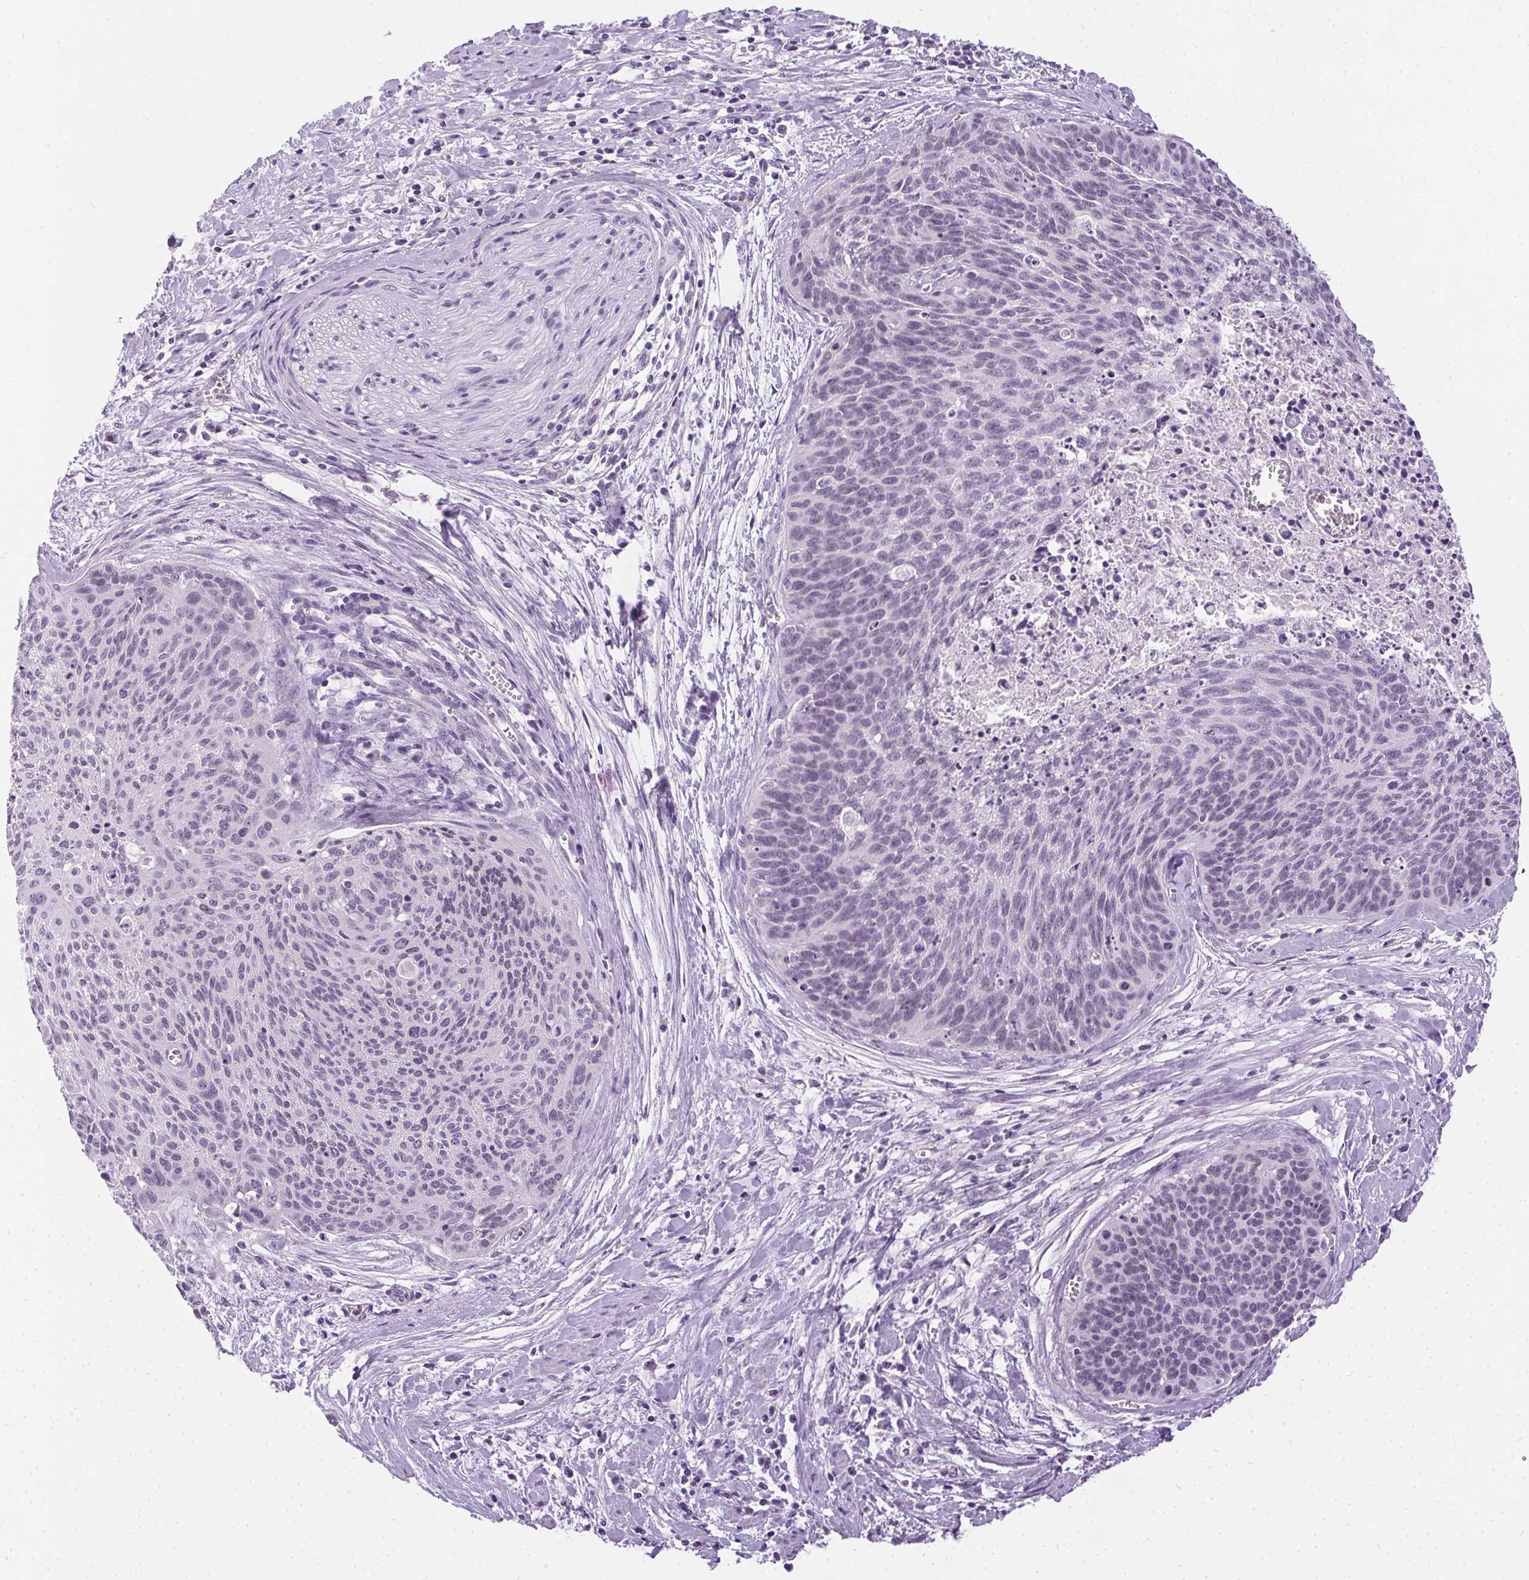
{"staining": {"intensity": "negative", "quantity": "none", "location": "none"}, "tissue": "cervical cancer", "cell_type": "Tumor cells", "image_type": "cancer", "snomed": [{"axis": "morphology", "description": "Squamous cell carcinoma, NOS"}, {"axis": "topography", "description": "Cervix"}], "caption": "A photomicrograph of cervical cancer stained for a protein shows no brown staining in tumor cells. (DAB IHC visualized using brightfield microscopy, high magnification).", "gene": "SSTR4", "patient": {"sex": "female", "age": 55}}